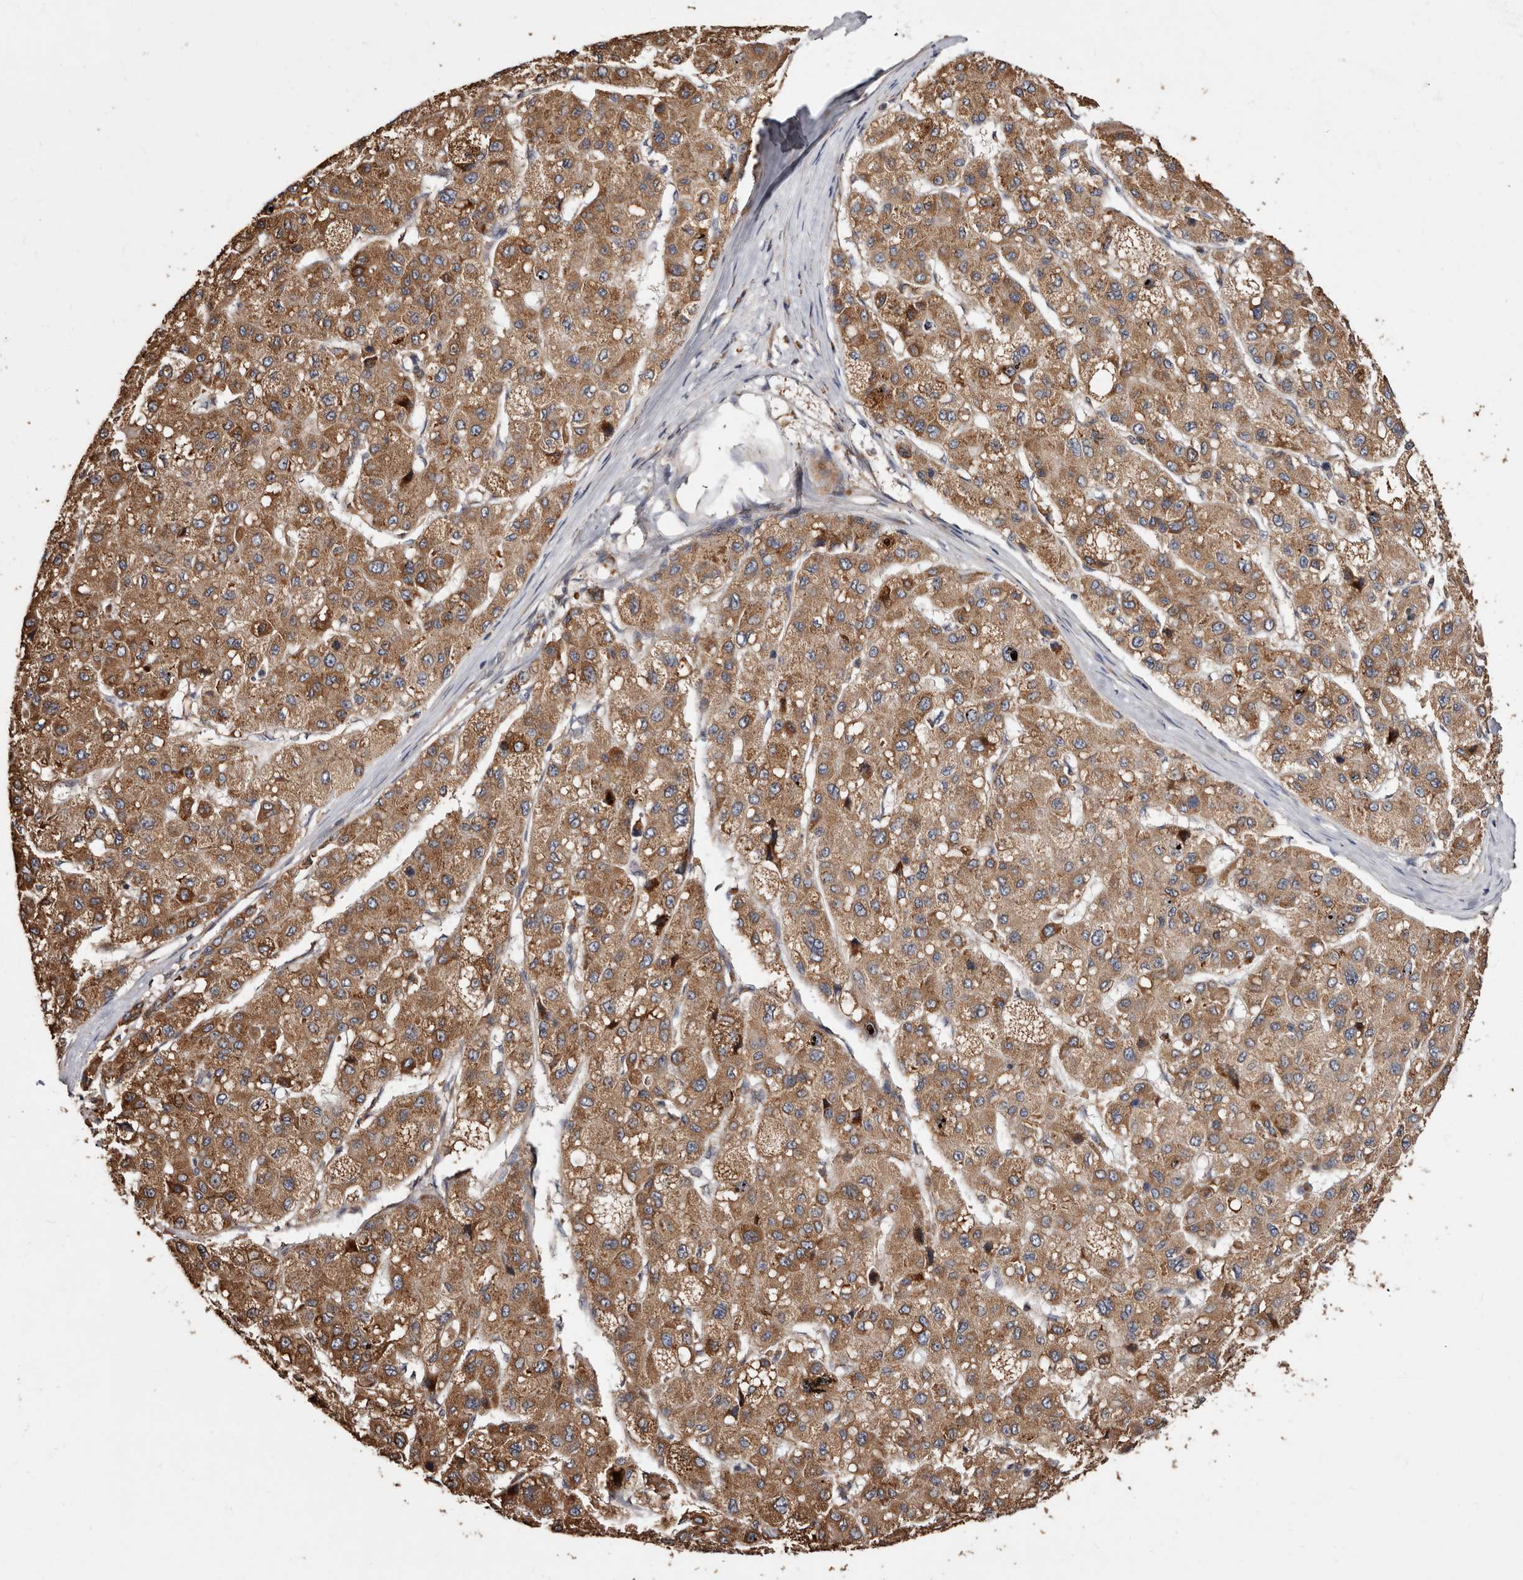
{"staining": {"intensity": "moderate", "quantity": ">75%", "location": "cytoplasmic/membranous"}, "tissue": "liver cancer", "cell_type": "Tumor cells", "image_type": "cancer", "snomed": [{"axis": "morphology", "description": "Carcinoma, Hepatocellular, NOS"}, {"axis": "topography", "description": "Liver"}], "caption": "DAB immunohistochemical staining of liver cancer (hepatocellular carcinoma) exhibits moderate cytoplasmic/membranous protein positivity in about >75% of tumor cells.", "gene": "STEAP2", "patient": {"sex": "male", "age": 80}}